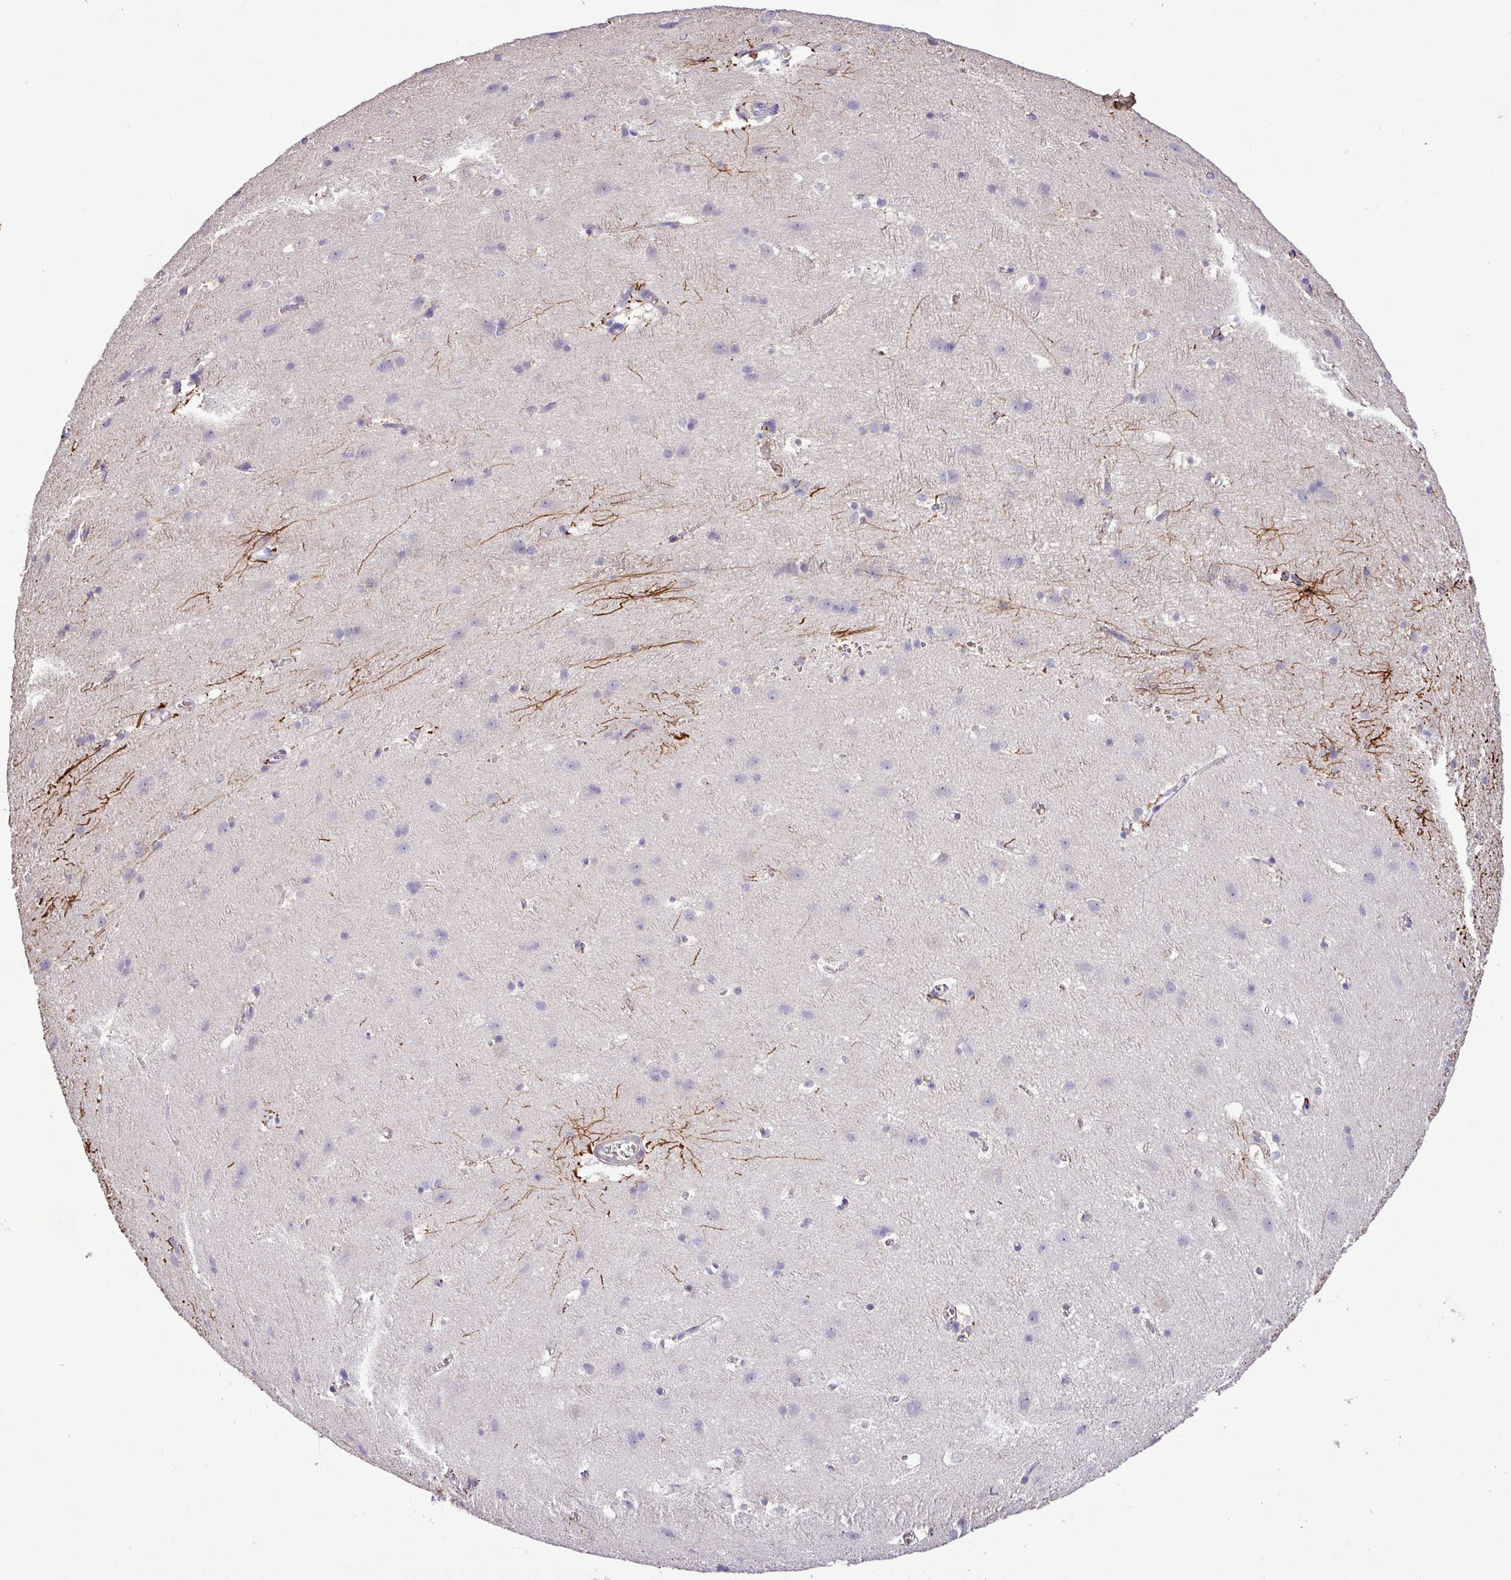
{"staining": {"intensity": "negative", "quantity": "none", "location": "none"}, "tissue": "cerebral cortex", "cell_type": "Endothelial cells", "image_type": "normal", "snomed": [{"axis": "morphology", "description": "Normal tissue, NOS"}, {"axis": "topography", "description": "Cerebral cortex"}], "caption": "IHC photomicrograph of benign human cerebral cortex stained for a protein (brown), which exhibits no expression in endothelial cells.", "gene": "MGAT4B", "patient": {"sex": "male", "age": 54}}